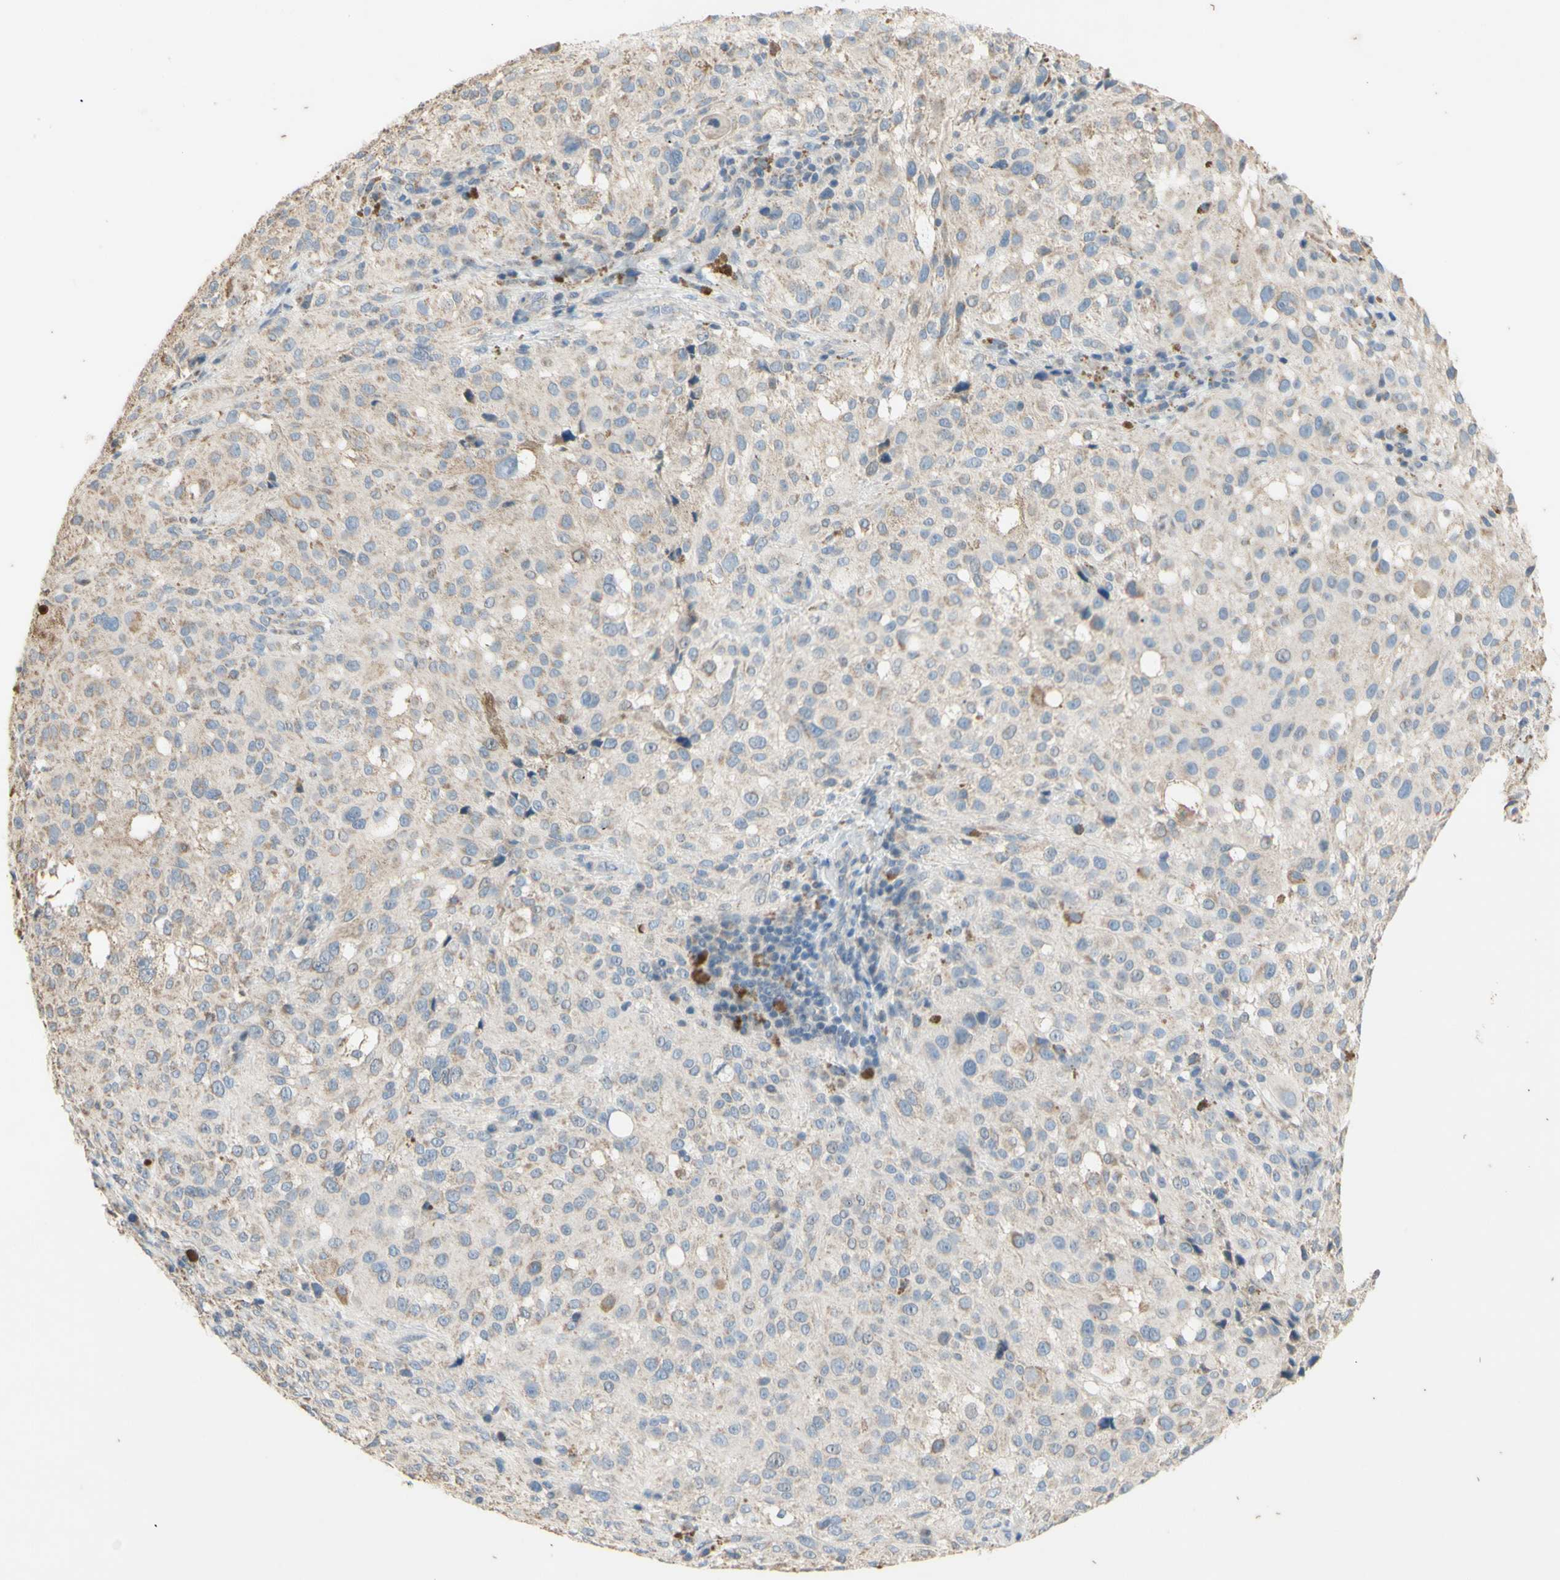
{"staining": {"intensity": "weak", "quantity": "25%-75%", "location": "cytoplasmic/membranous"}, "tissue": "melanoma", "cell_type": "Tumor cells", "image_type": "cancer", "snomed": [{"axis": "morphology", "description": "Necrosis, NOS"}, {"axis": "morphology", "description": "Malignant melanoma, NOS"}, {"axis": "topography", "description": "Skin"}], "caption": "Protein staining of melanoma tissue exhibits weak cytoplasmic/membranous positivity in about 25%-75% of tumor cells.", "gene": "PTGIS", "patient": {"sex": "female", "age": 87}}